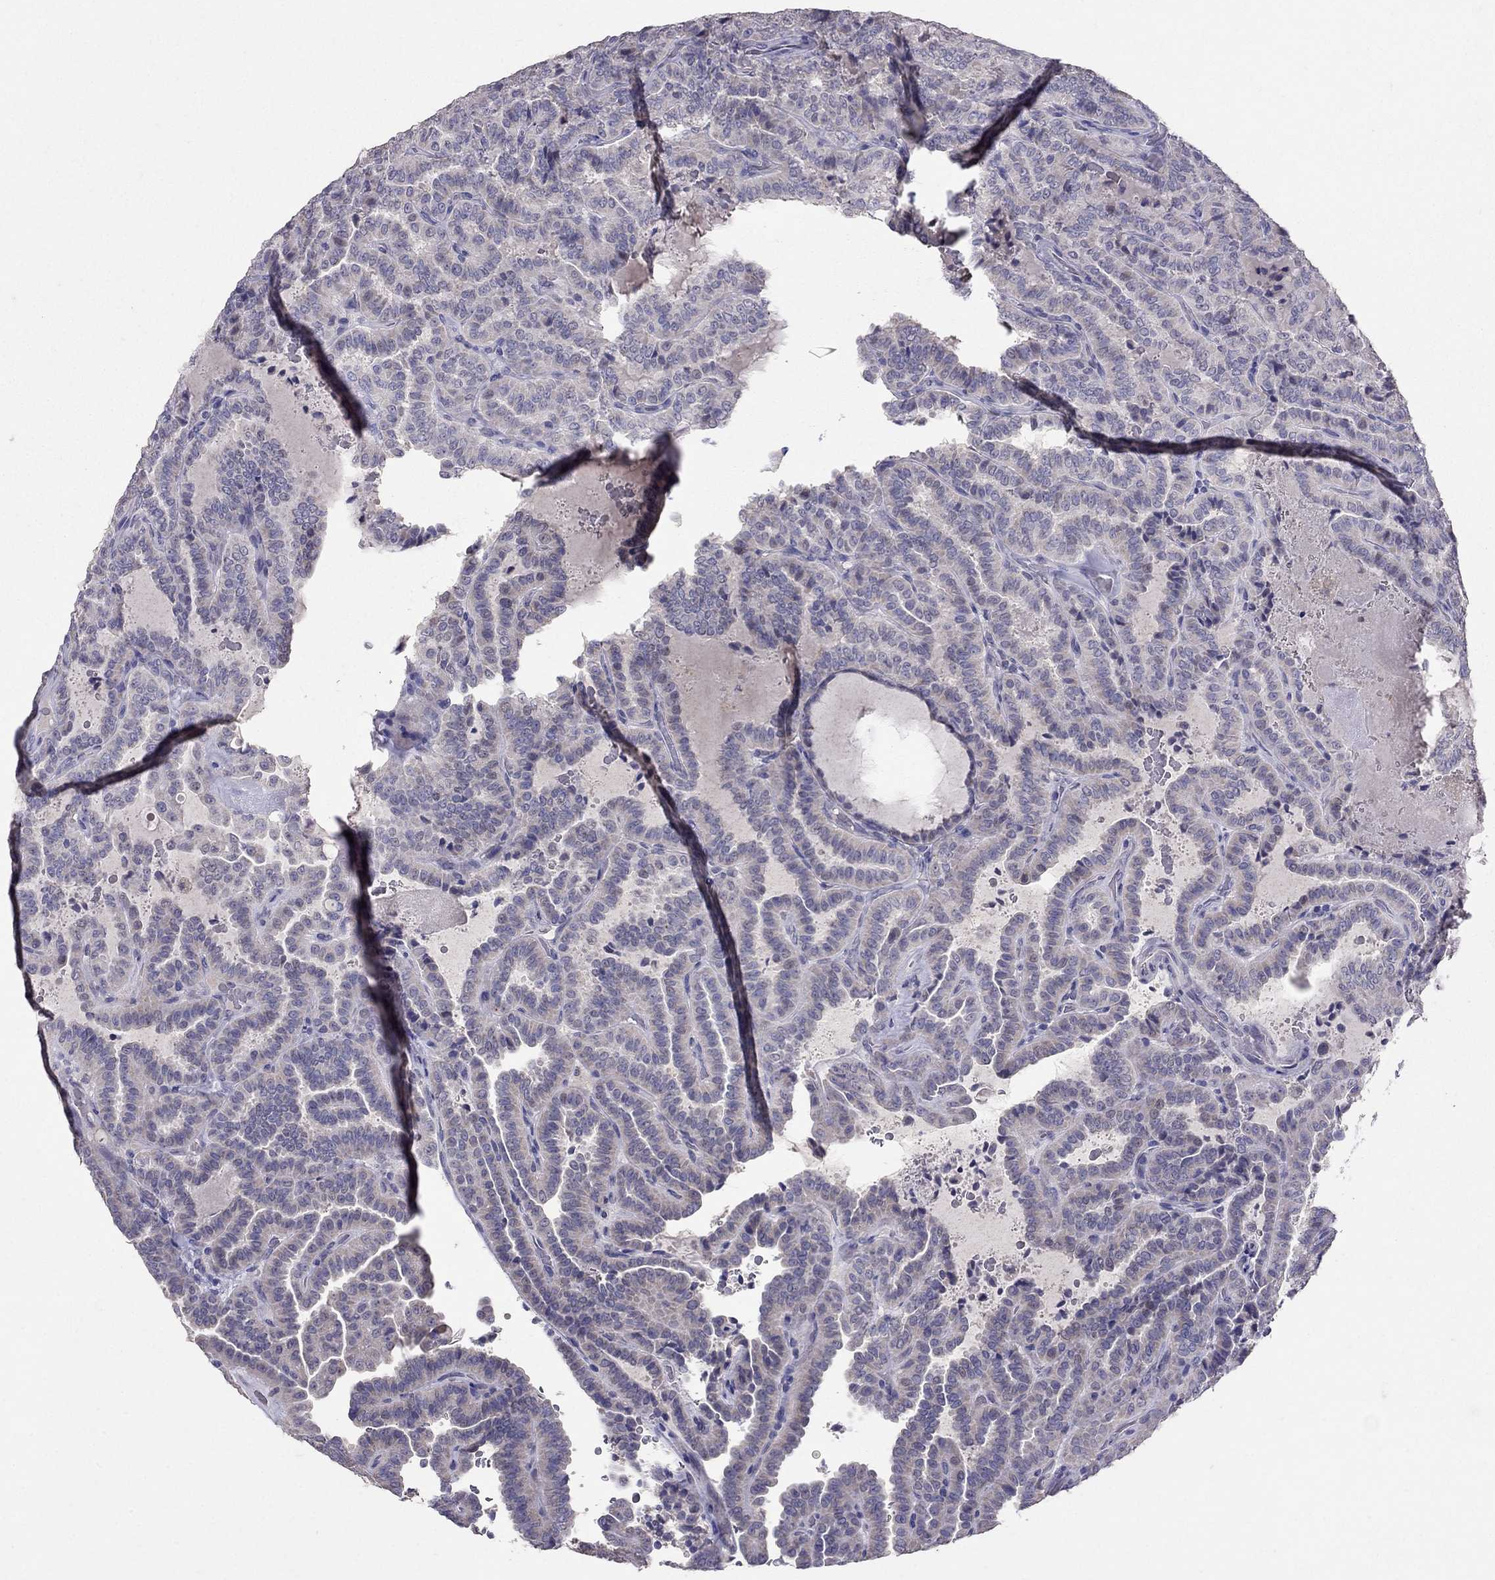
{"staining": {"intensity": "negative", "quantity": "none", "location": "none"}, "tissue": "thyroid cancer", "cell_type": "Tumor cells", "image_type": "cancer", "snomed": [{"axis": "morphology", "description": "Papillary adenocarcinoma, NOS"}, {"axis": "topography", "description": "Thyroid gland"}], "caption": "Tumor cells are negative for protein expression in human papillary adenocarcinoma (thyroid). (Stains: DAB immunohistochemistry (IHC) with hematoxylin counter stain, Microscopy: brightfield microscopy at high magnification).", "gene": "FST", "patient": {"sex": "female", "age": 39}}